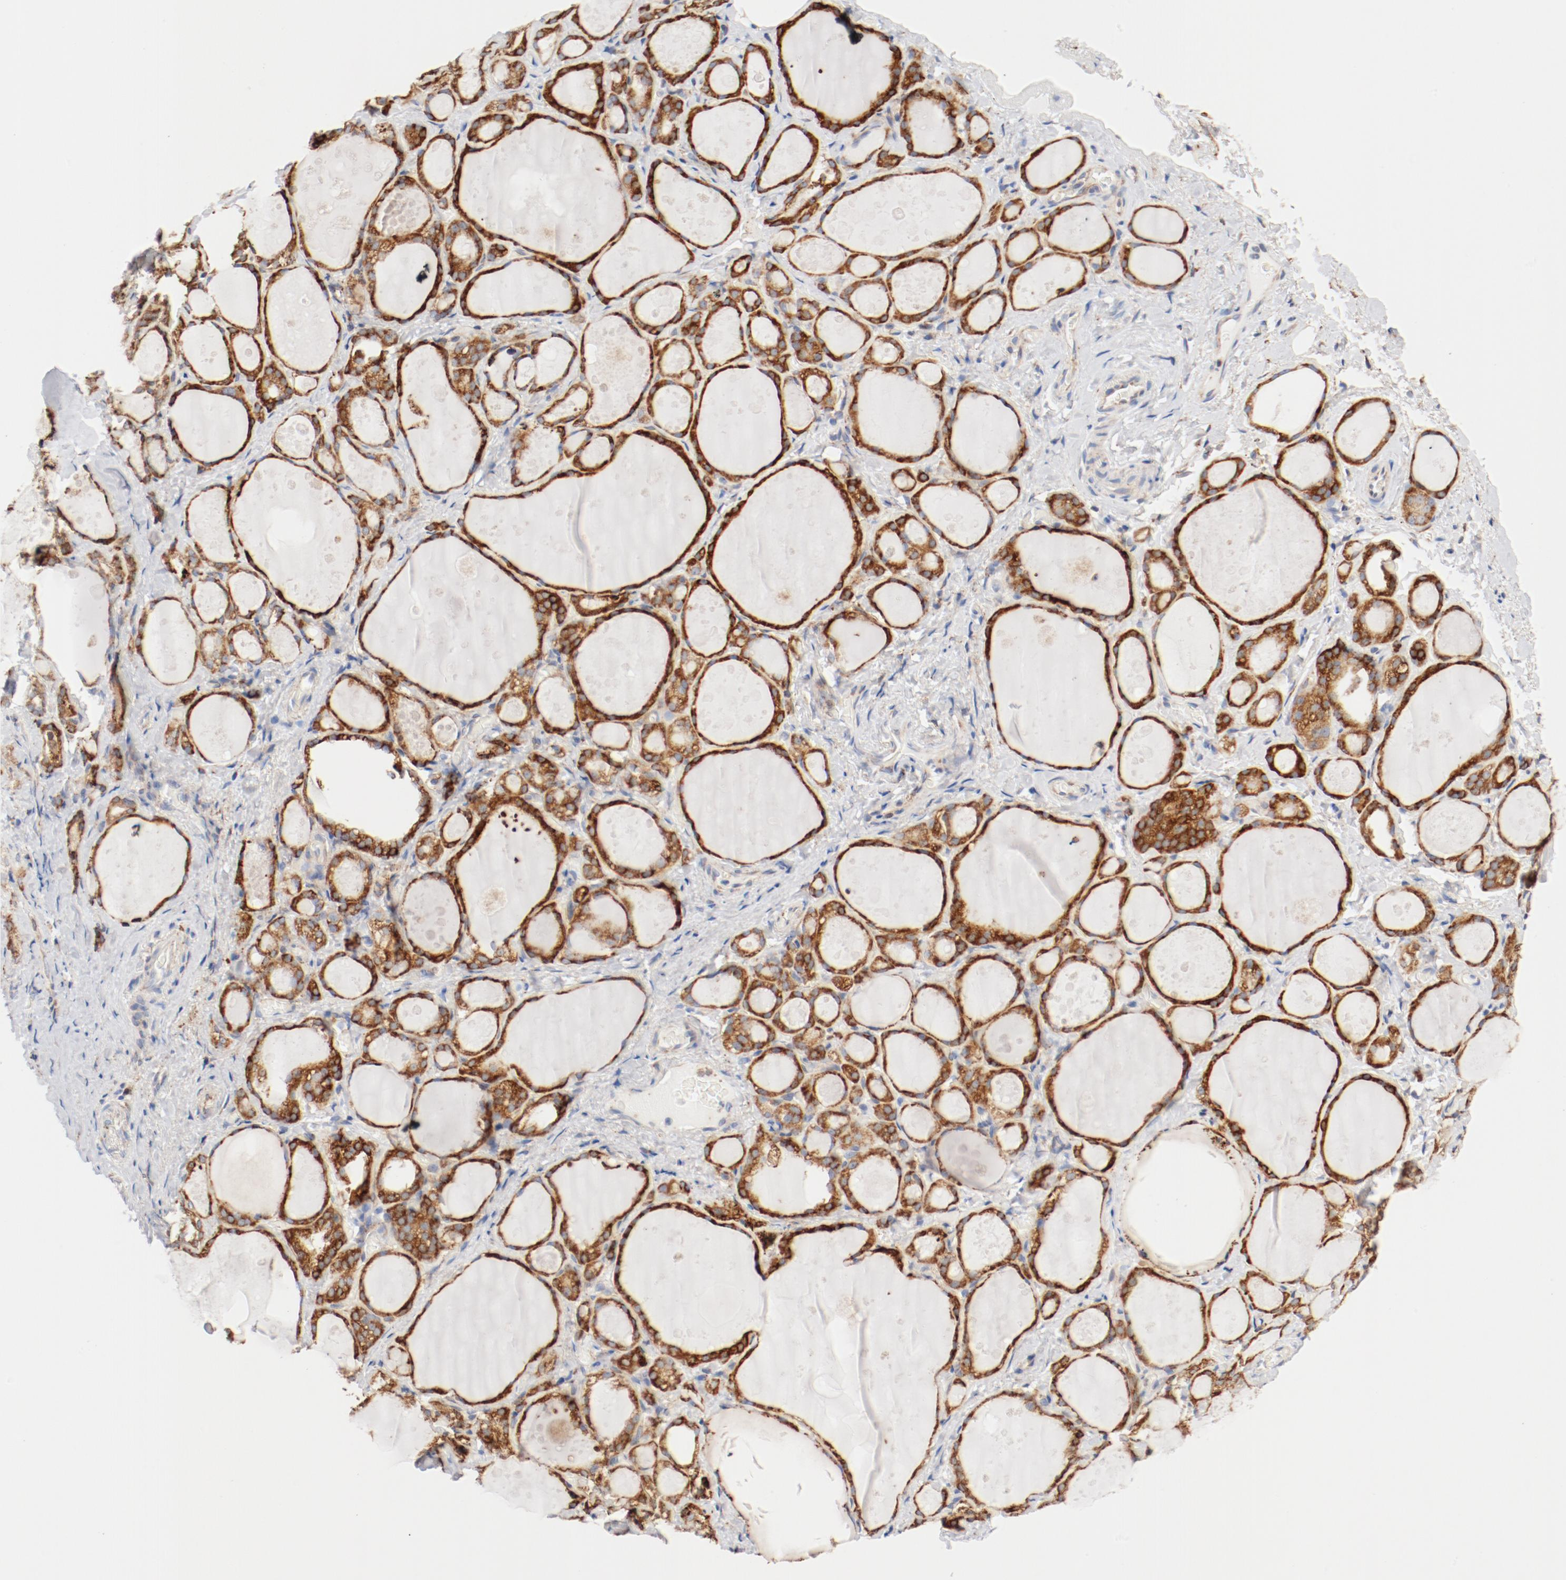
{"staining": {"intensity": "strong", "quantity": ">75%", "location": "cytoplasmic/membranous"}, "tissue": "thyroid gland", "cell_type": "Glandular cells", "image_type": "normal", "snomed": [{"axis": "morphology", "description": "Normal tissue, NOS"}, {"axis": "topography", "description": "Thyroid gland"}], "caption": "Human thyroid gland stained for a protein (brown) reveals strong cytoplasmic/membranous positive positivity in approximately >75% of glandular cells.", "gene": "PDPK1", "patient": {"sex": "female", "age": 75}}